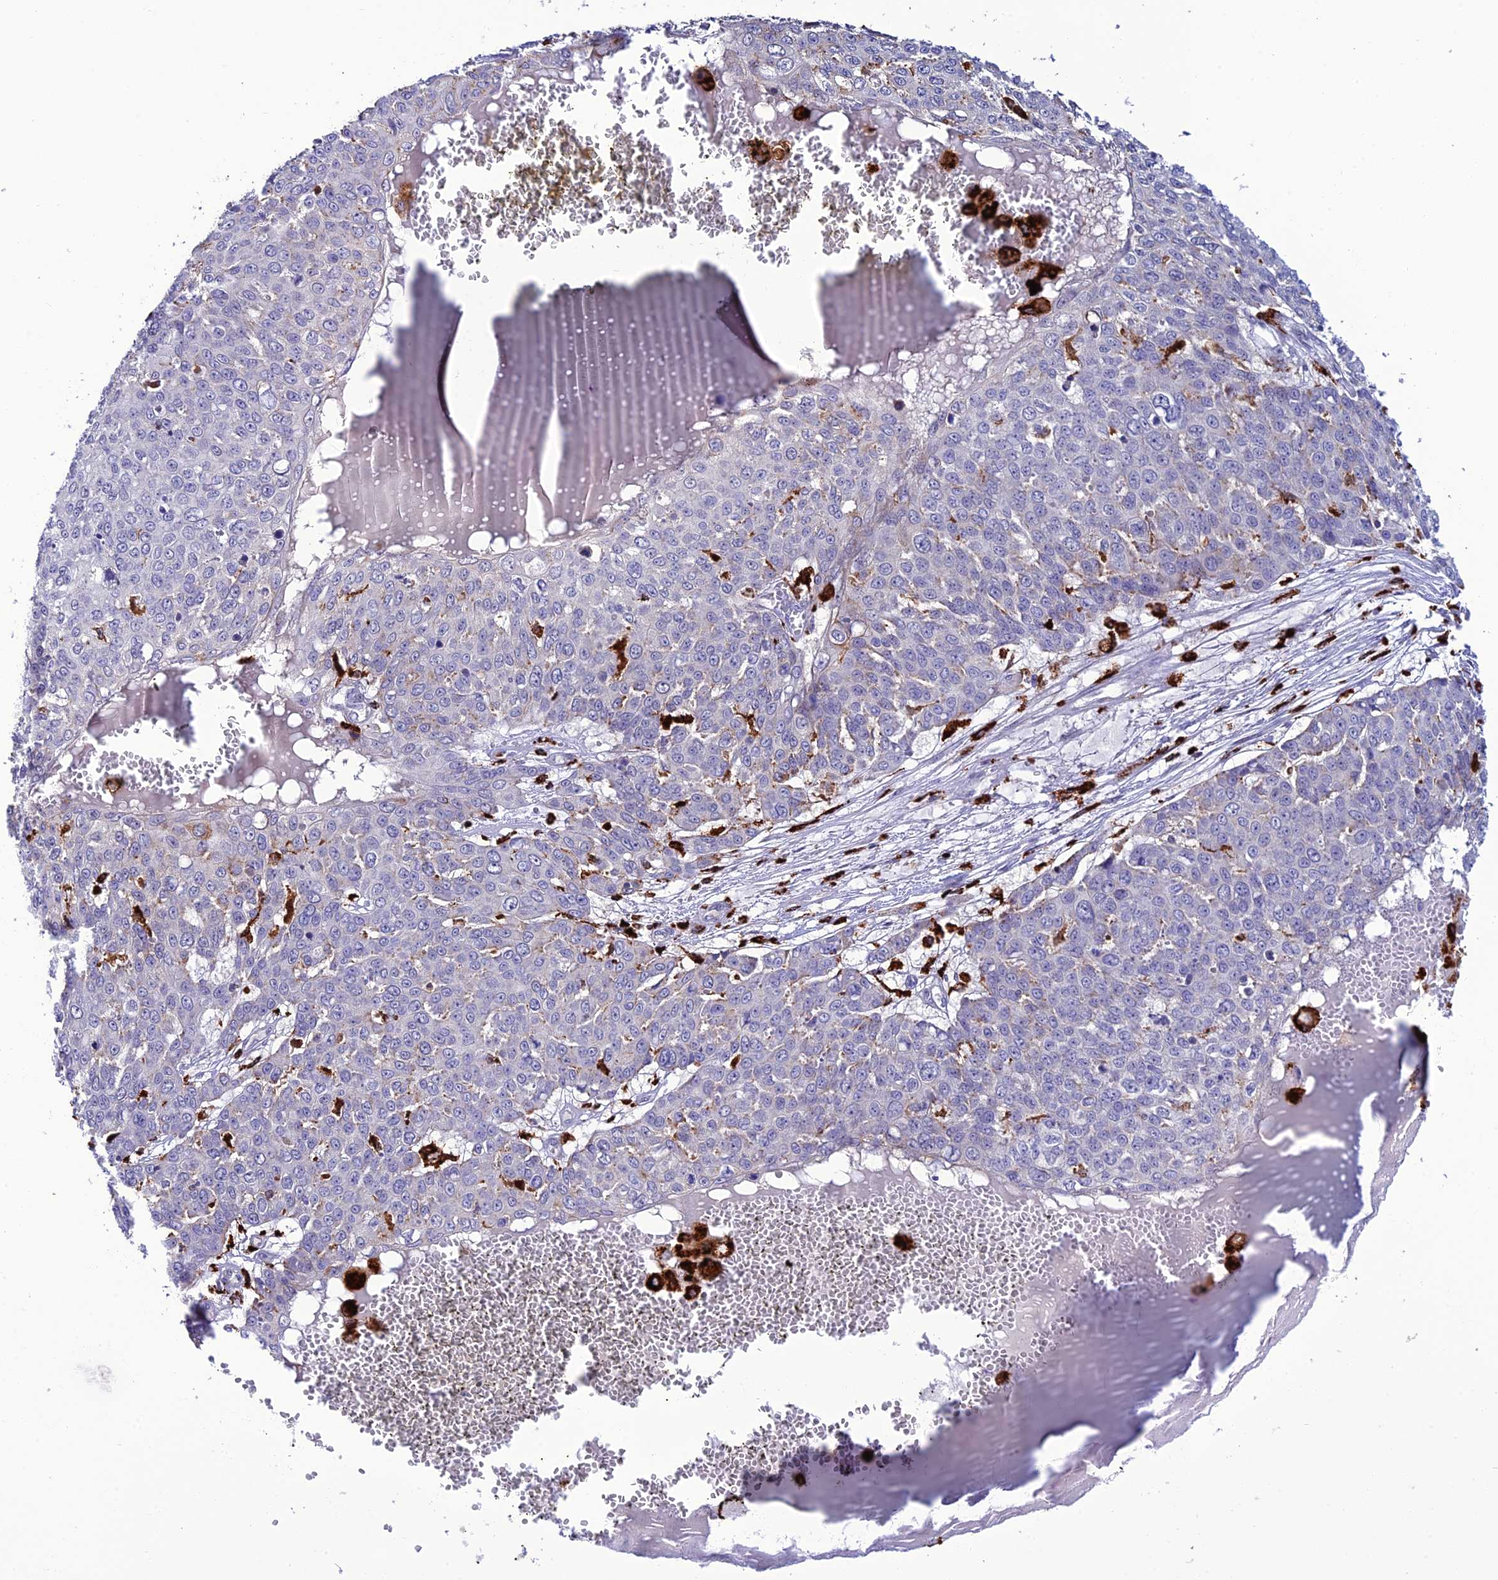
{"staining": {"intensity": "negative", "quantity": "none", "location": "none"}, "tissue": "skin cancer", "cell_type": "Tumor cells", "image_type": "cancer", "snomed": [{"axis": "morphology", "description": "Squamous cell carcinoma, NOS"}, {"axis": "topography", "description": "Skin"}], "caption": "This is a histopathology image of immunohistochemistry staining of skin cancer, which shows no staining in tumor cells.", "gene": "HIC1", "patient": {"sex": "male", "age": 71}}